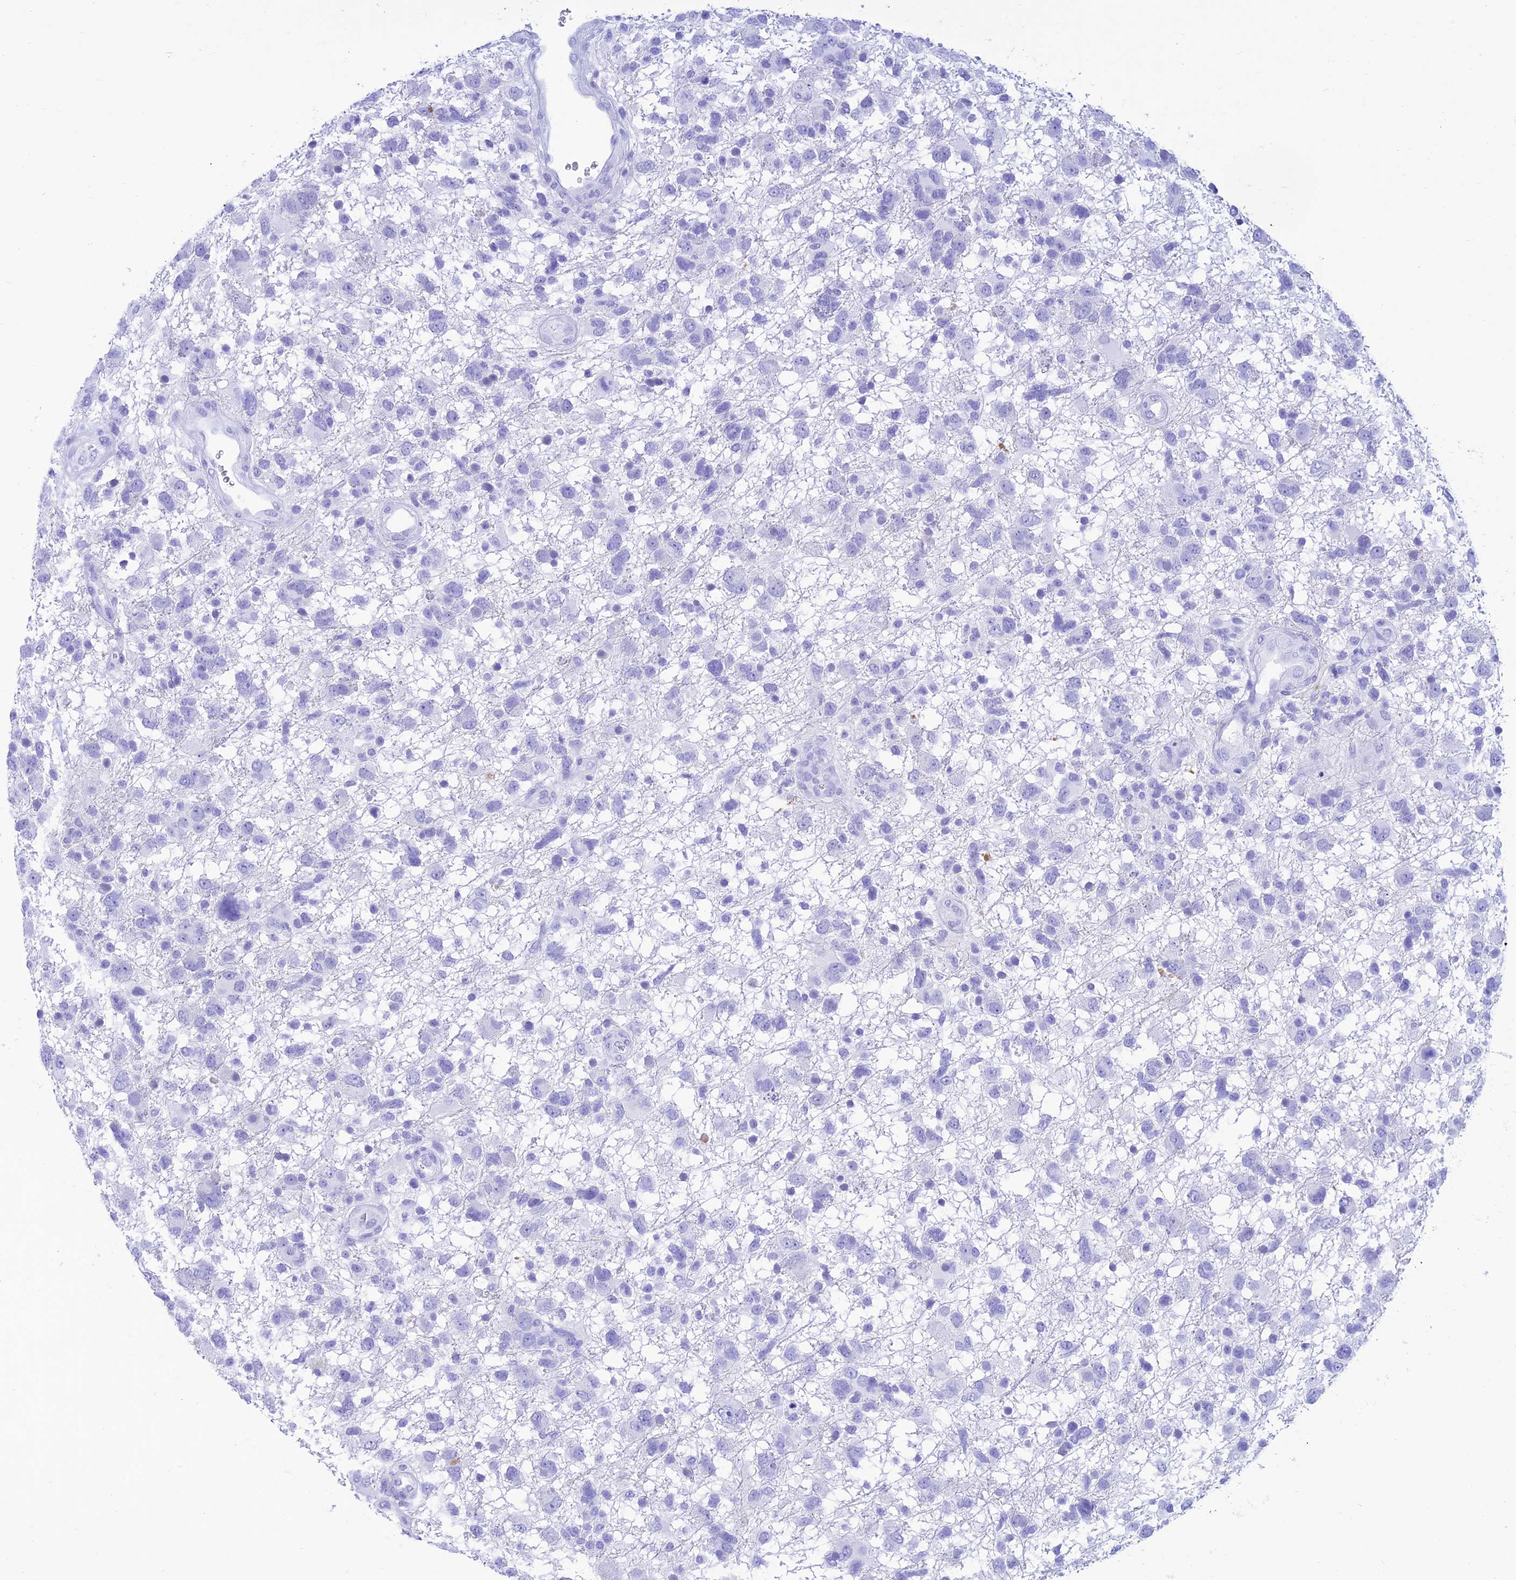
{"staining": {"intensity": "negative", "quantity": "none", "location": "none"}, "tissue": "glioma", "cell_type": "Tumor cells", "image_type": "cancer", "snomed": [{"axis": "morphology", "description": "Glioma, malignant, High grade"}, {"axis": "topography", "description": "Brain"}], "caption": "High power microscopy image of an immunohistochemistry (IHC) micrograph of malignant high-grade glioma, revealing no significant positivity in tumor cells. (DAB immunohistochemistry (IHC) visualized using brightfield microscopy, high magnification).", "gene": "PRNP", "patient": {"sex": "male", "age": 61}}